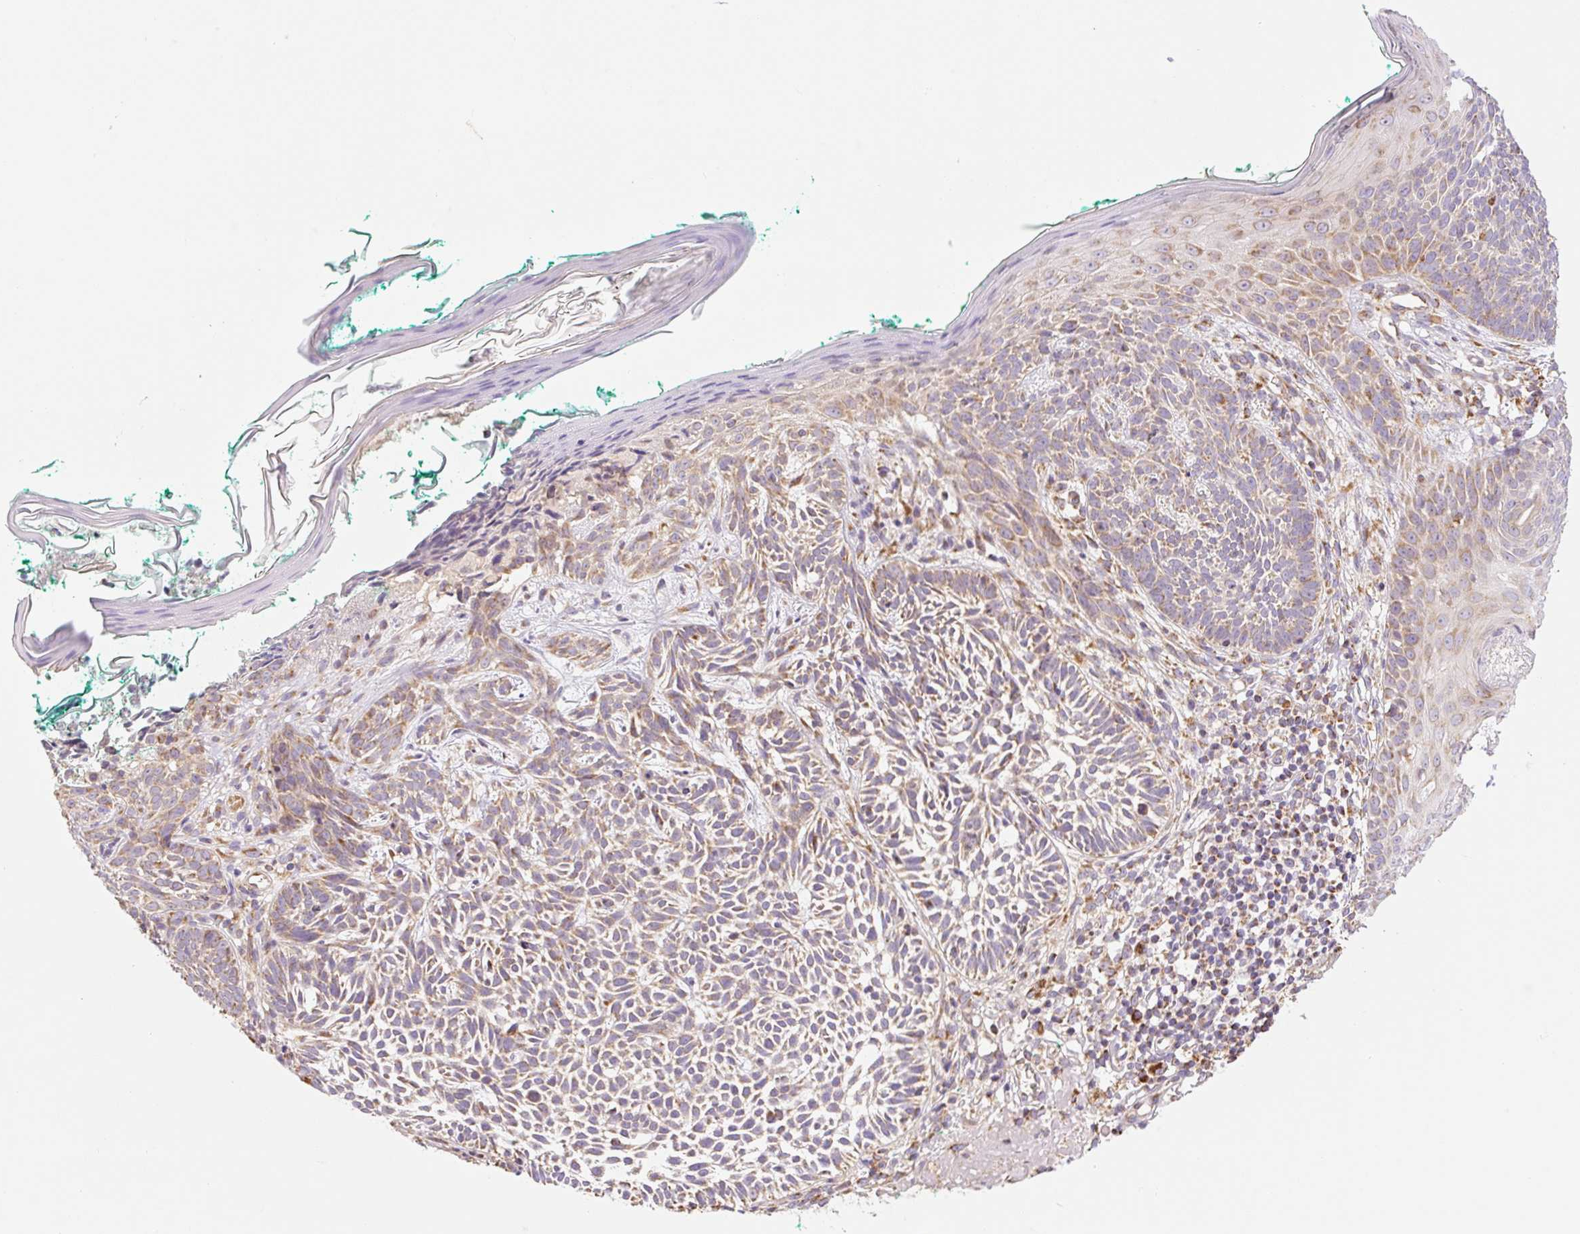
{"staining": {"intensity": "weak", "quantity": ">75%", "location": "cytoplasmic/membranous"}, "tissue": "skin cancer", "cell_type": "Tumor cells", "image_type": "cancer", "snomed": [{"axis": "morphology", "description": "Basal cell carcinoma"}, {"axis": "topography", "description": "Skin"}], "caption": "Immunohistochemical staining of human skin cancer (basal cell carcinoma) shows low levels of weak cytoplasmic/membranous protein expression in approximately >75% of tumor cells.", "gene": "GOSR2", "patient": {"sex": "male", "age": 68}}